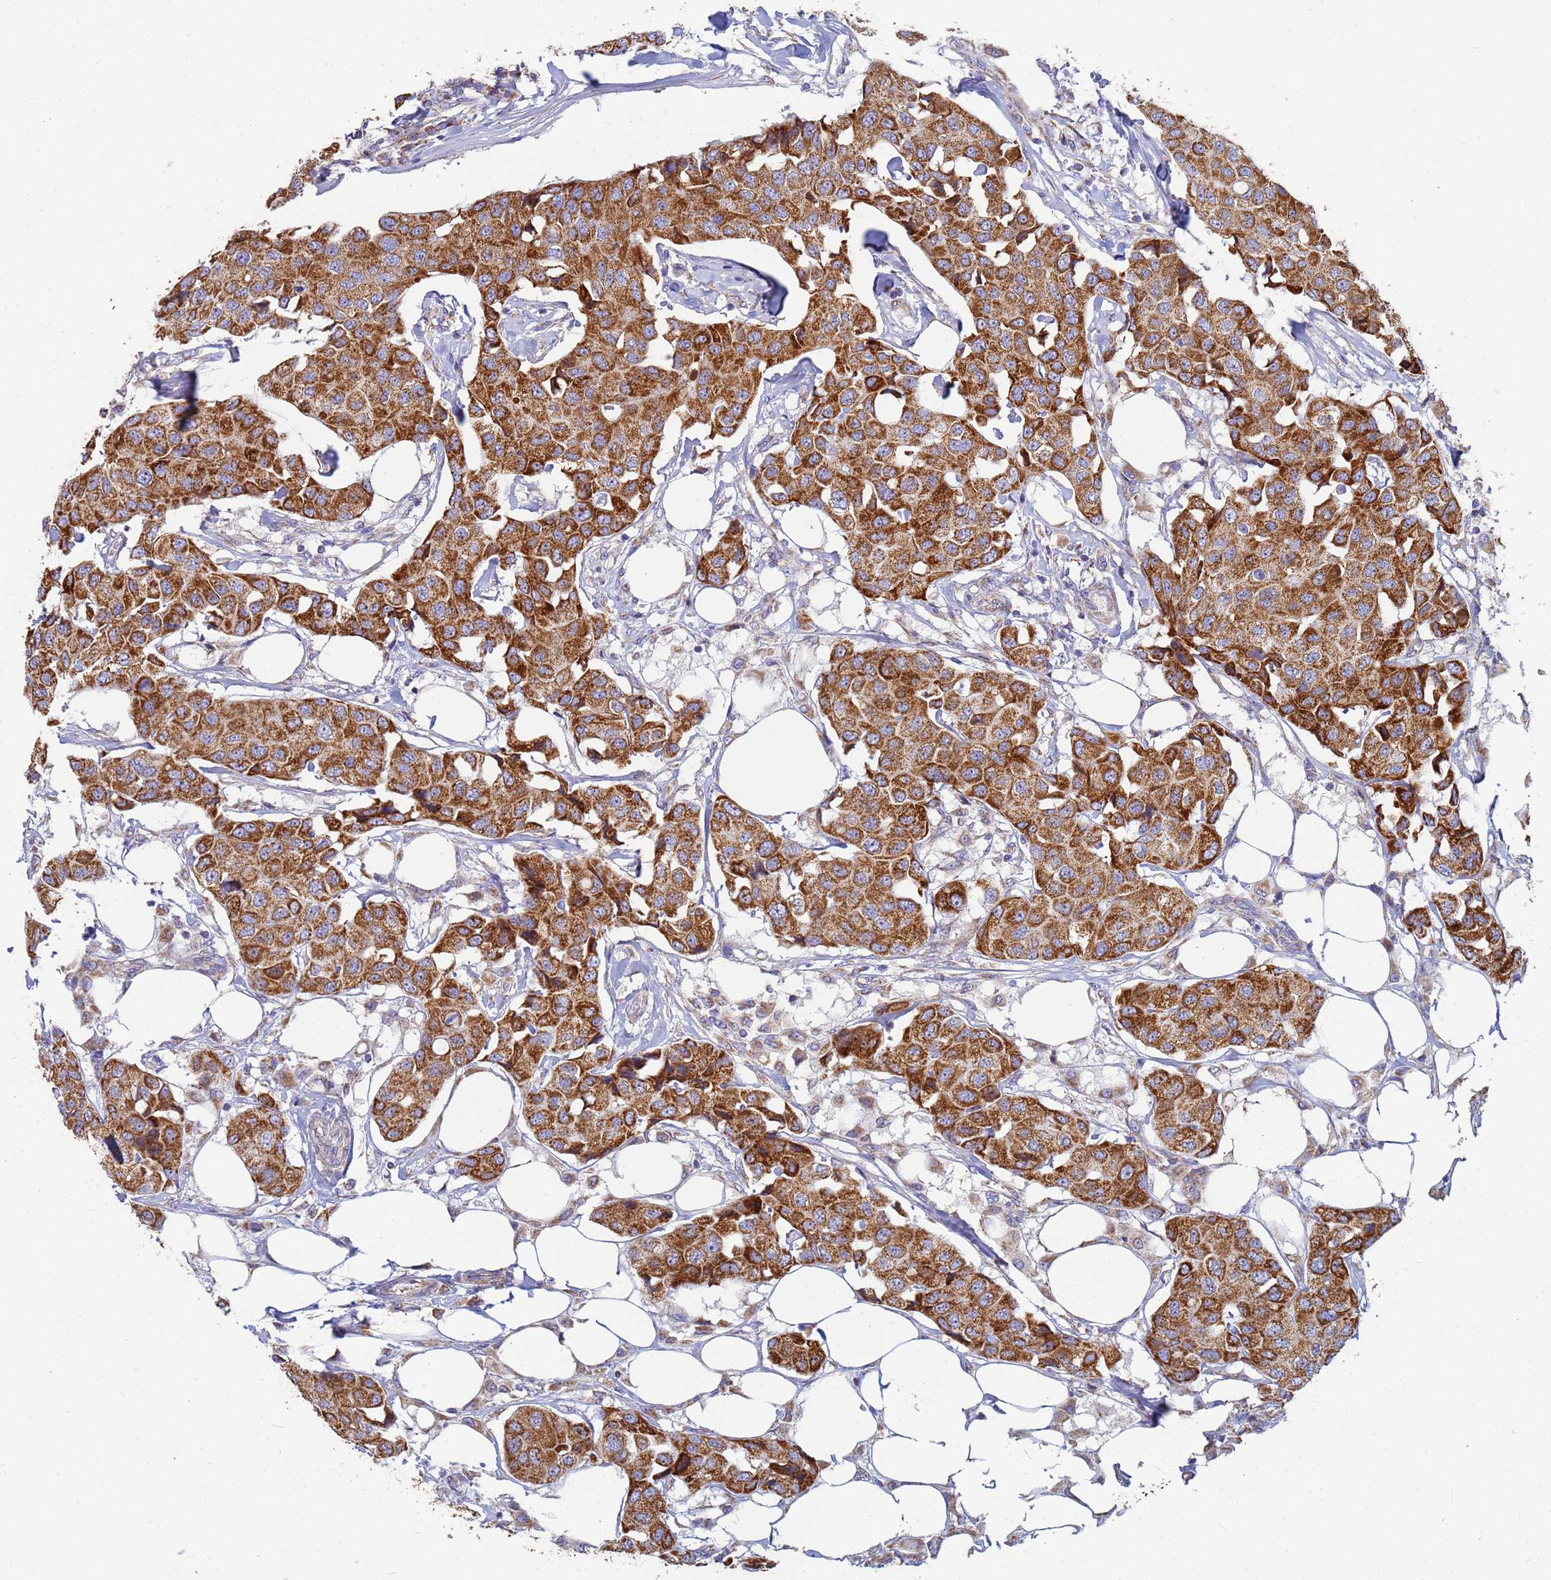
{"staining": {"intensity": "strong", "quantity": ">75%", "location": "cytoplasmic/membranous"}, "tissue": "breast cancer", "cell_type": "Tumor cells", "image_type": "cancer", "snomed": [{"axis": "morphology", "description": "Duct carcinoma"}, {"axis": "topography", "description": "Breast"}], "caption": "Breast cancer stained for a protein shows strong cytoplasmic/membranous positivity in tumor cells.", "gene": "UQCRH", "patient": {"sex": "female", "age": 80}}